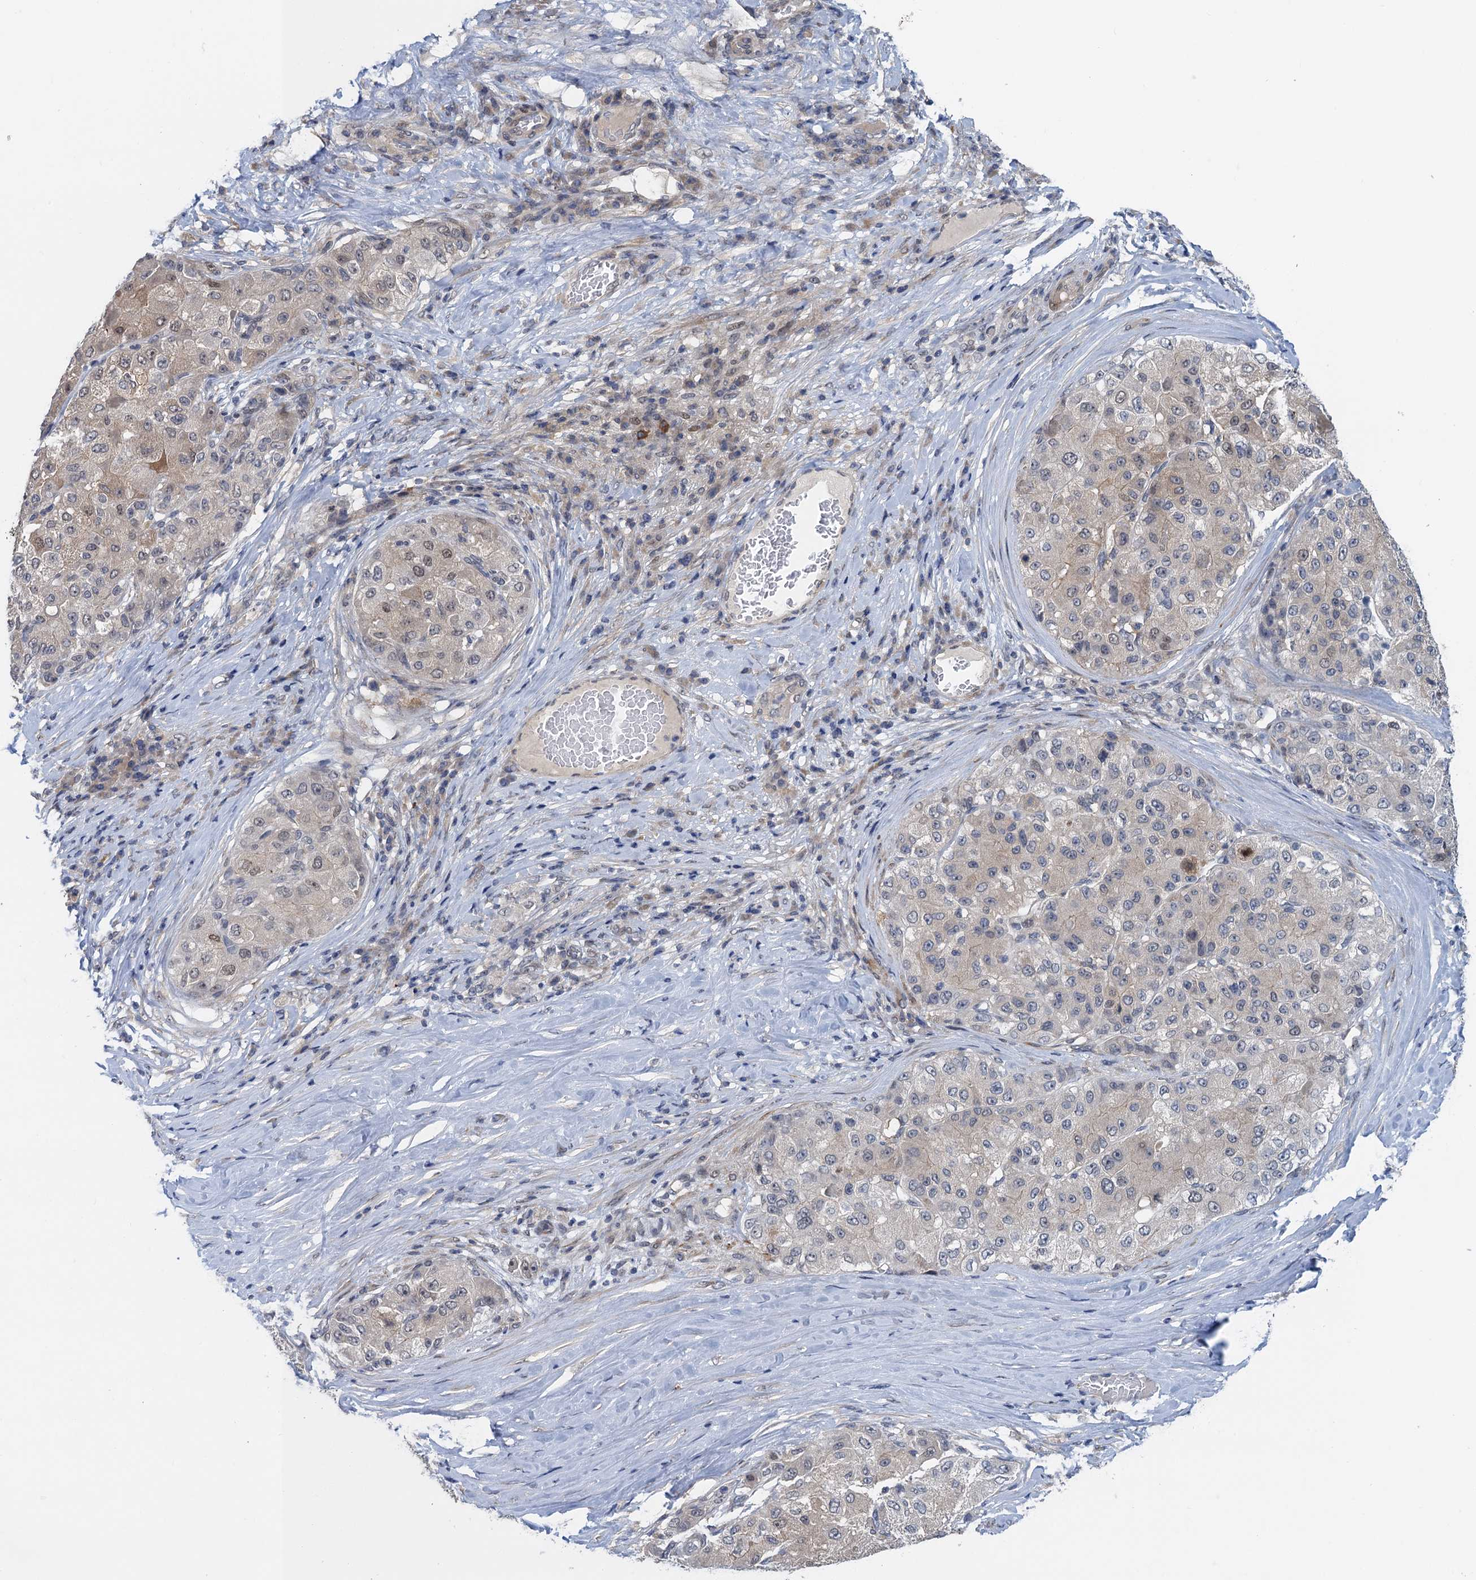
{"staining": {"intensity": "weak", "quantity": "25%-75%", "location": "cytoplasmic/membranous"}, "tissue": "liver cancer", "cell_type": "Tumor cells", "image_type": "cancer", "snomed": [{"axis": "morphology", "description": "Carcinoma, Hepatocellular, NOS"}, {"axis": "topography", "description": "Liver"}], "caption": "Liver cancer stained with DAB immunohistochemistry shows low levels of weak cytoplasmic/membranous expression in approximately 25%-75% of tumor cells. The staining is performed using DAB brown chromogen to label protein expression. The nuclei are counter-stained blue using hematoxylin.", "gene": "MRFAP1", "patient": {"sex": "male", "age": 80}}